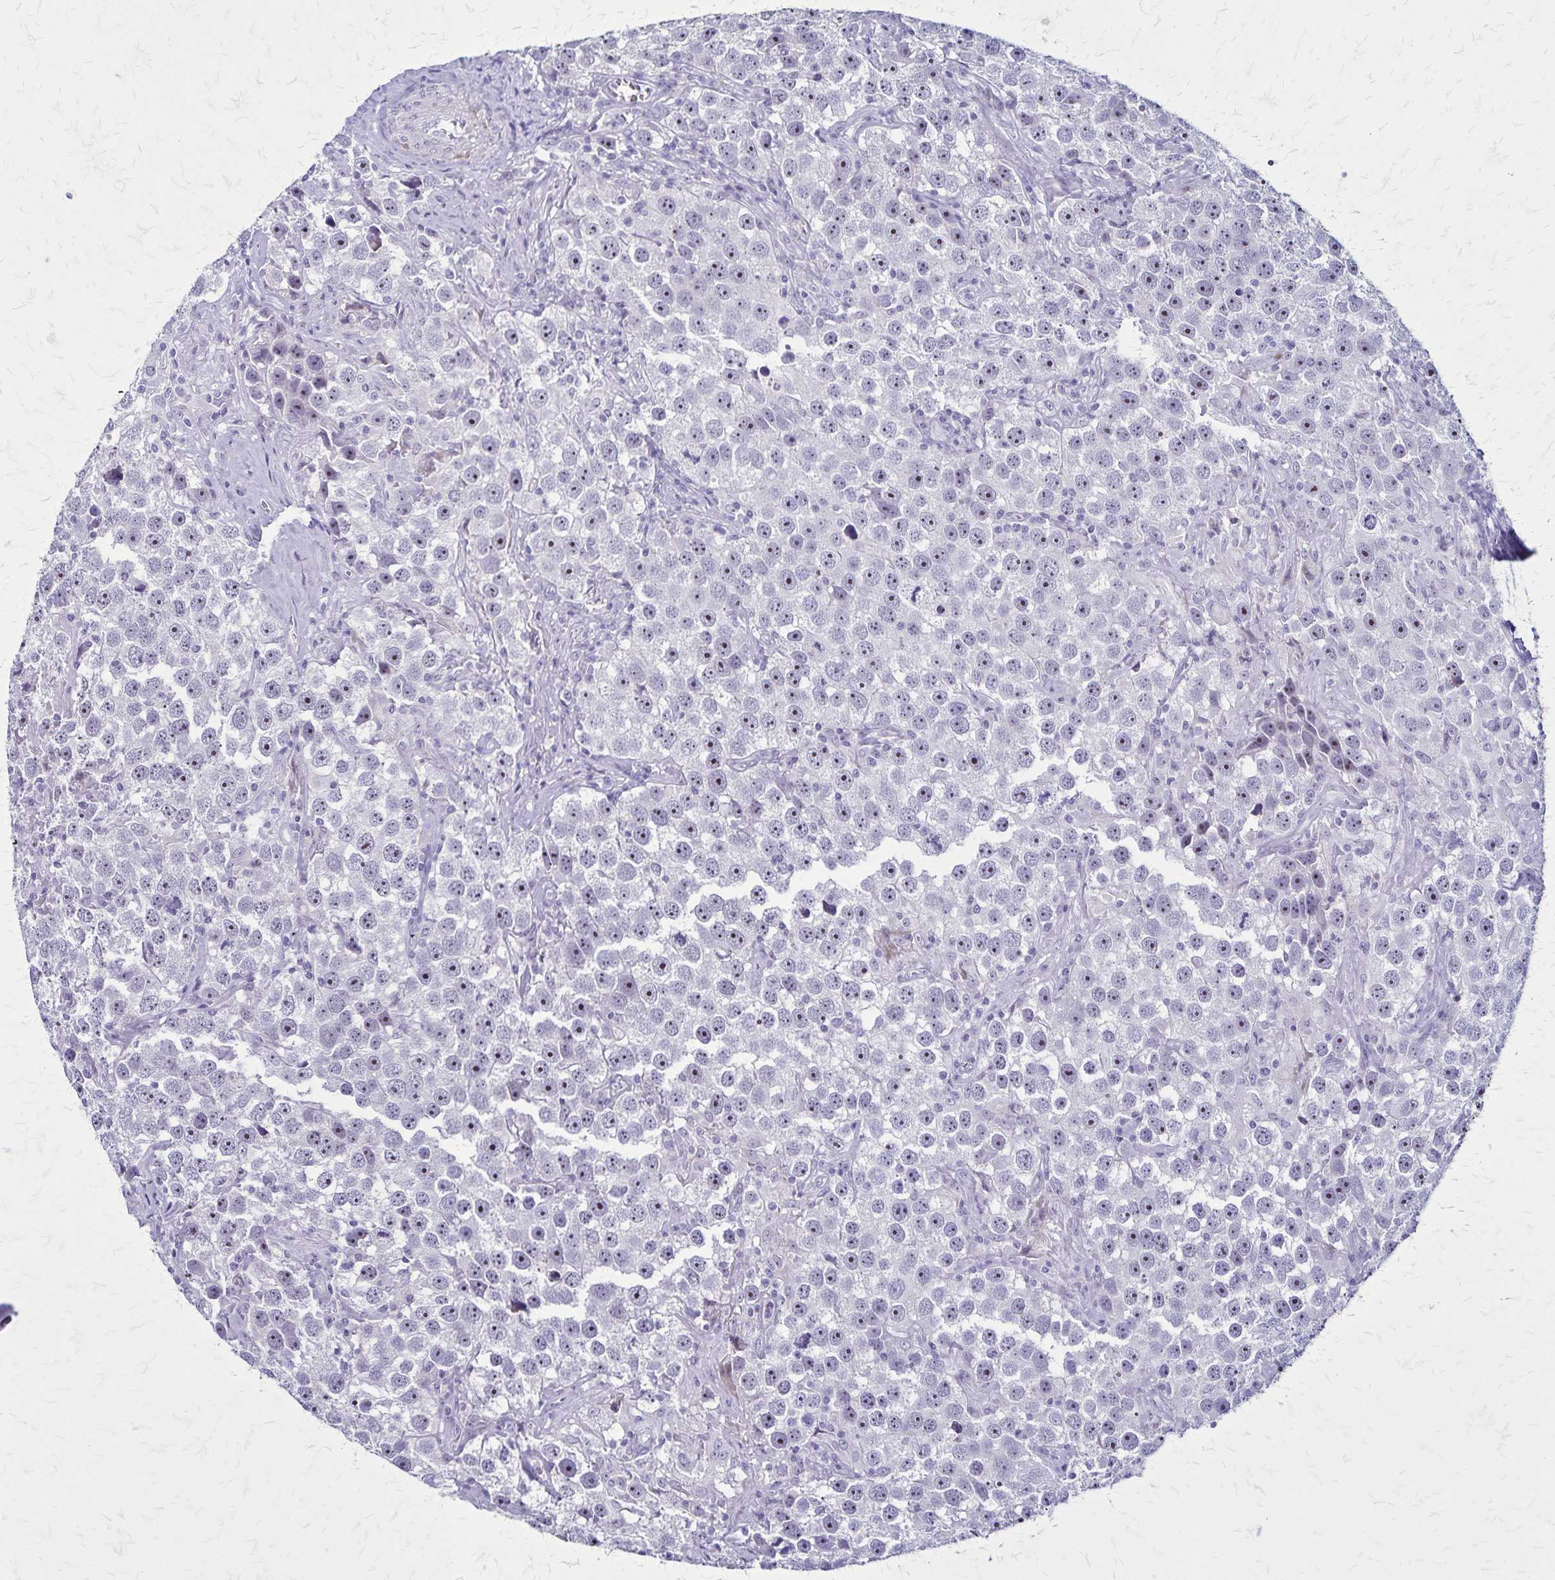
{"staining": {"intensity": "negative", "quantity": "none", "location": "none"}, "tissue": "testis cancer", "cell_type": "Tumor cells", "image_type": "cancer", "snomed": [{"axis": "morphology", "description": "Seminoma, NOS"}, {"axis": "topography", "description": "Testis"}], "caption": "Human testis cancer (seminoma) stained for a protein using immunohistochemistry displays no staining in tumor cells.", "gene": "OR51B5", "patient": {"sex": "male", "age": 49}}